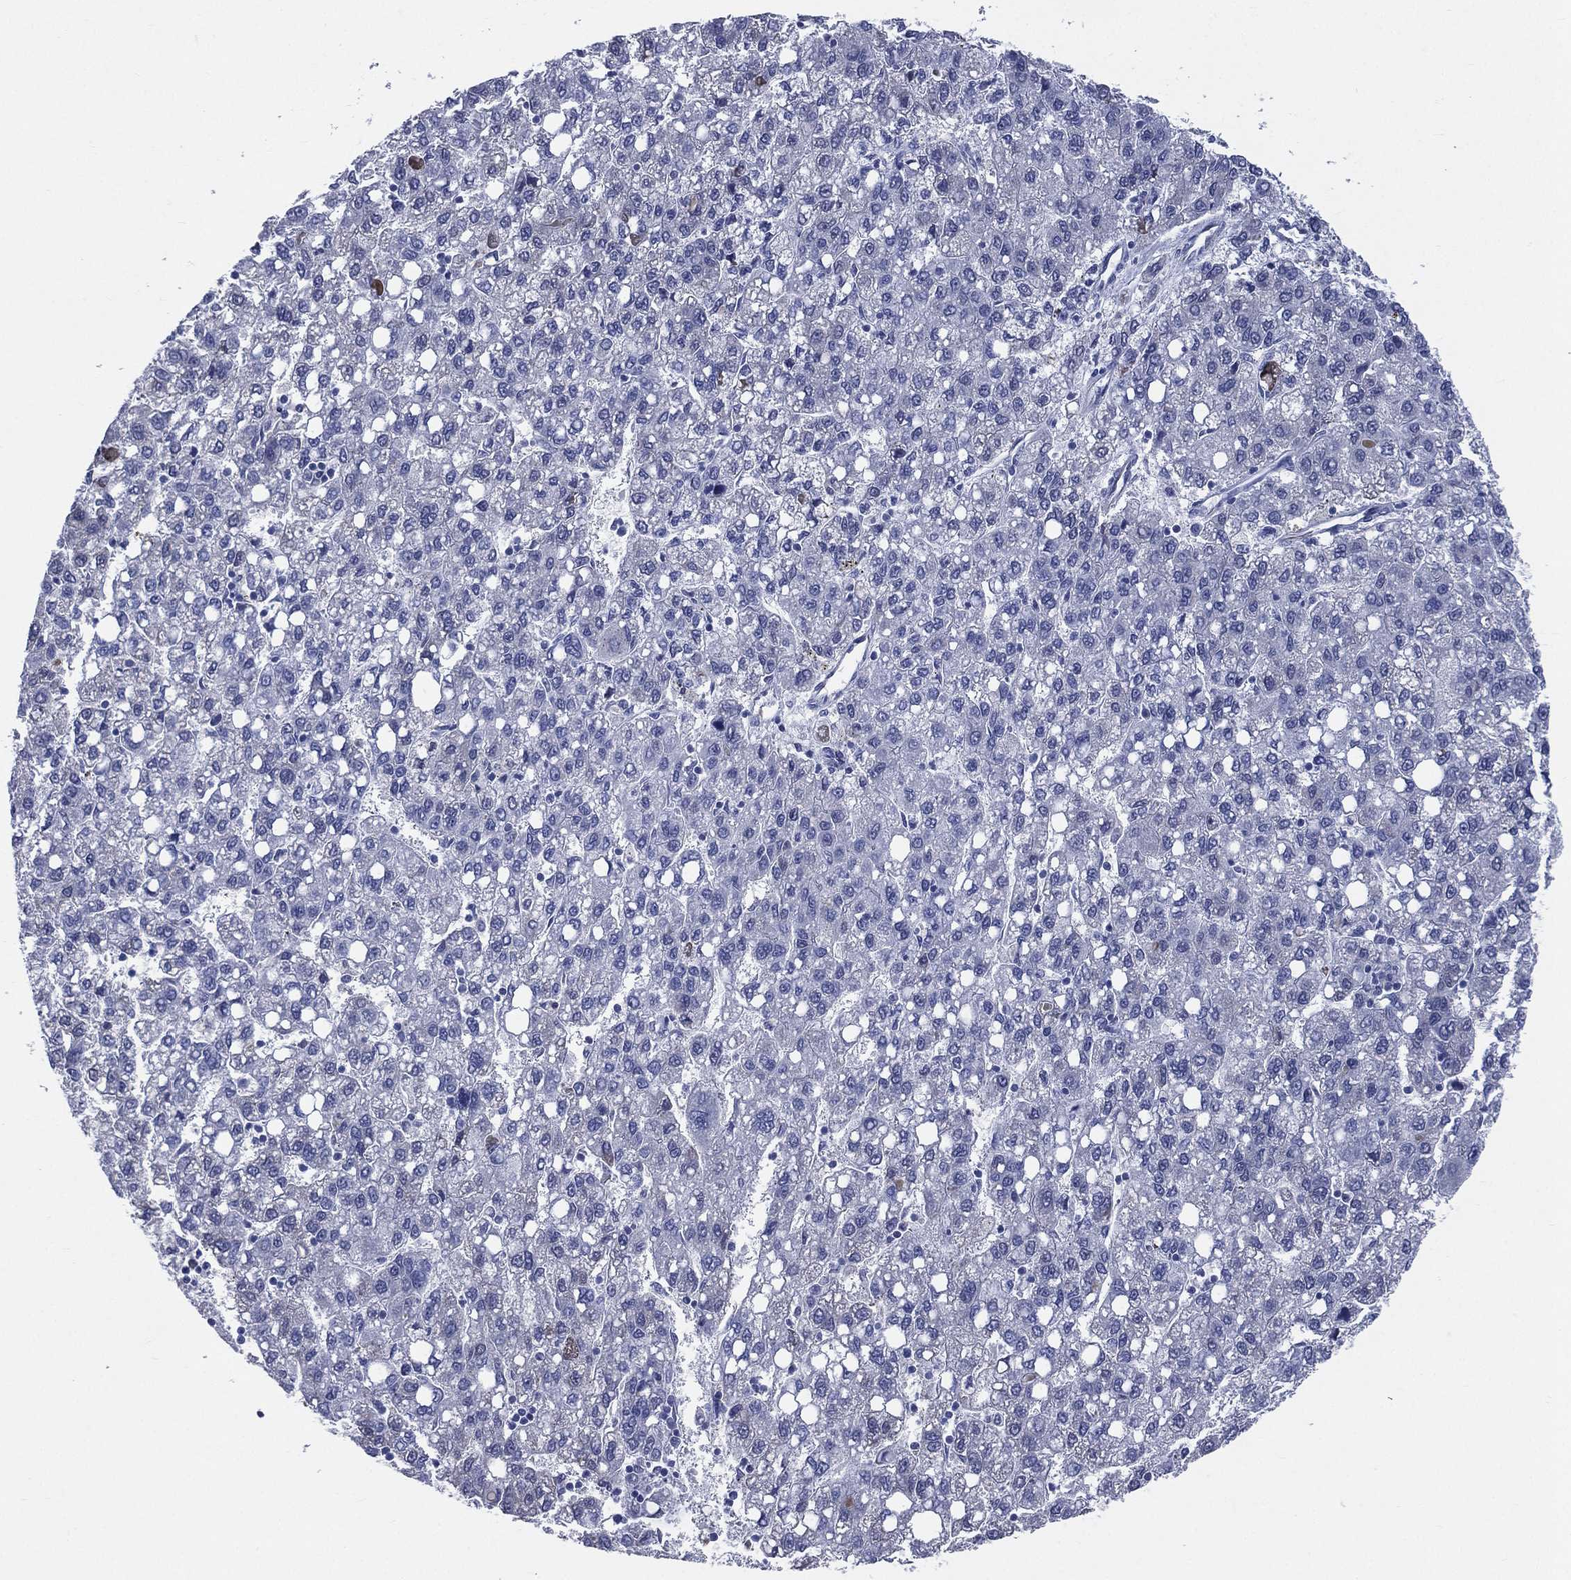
{"staining": {"intensity": "negative", "quantity": "none", "location": "none"}, "tissue": "liver cancer", "cell_type": "Tumor cells", "image_type": "cancer", "snomed": [{"axis": "morphology", "description": "Carcinoma, Hepatocellular, NOS"}, {"axis": "topography", "description": "Liver"}], "caption": "Immunohistochemical staining of liver cancer displays no significant expression in tumor cells. Nuclei are stained in blue.", "gene": "AKAP3", "patient": {"sex": "female", "age": 82}}